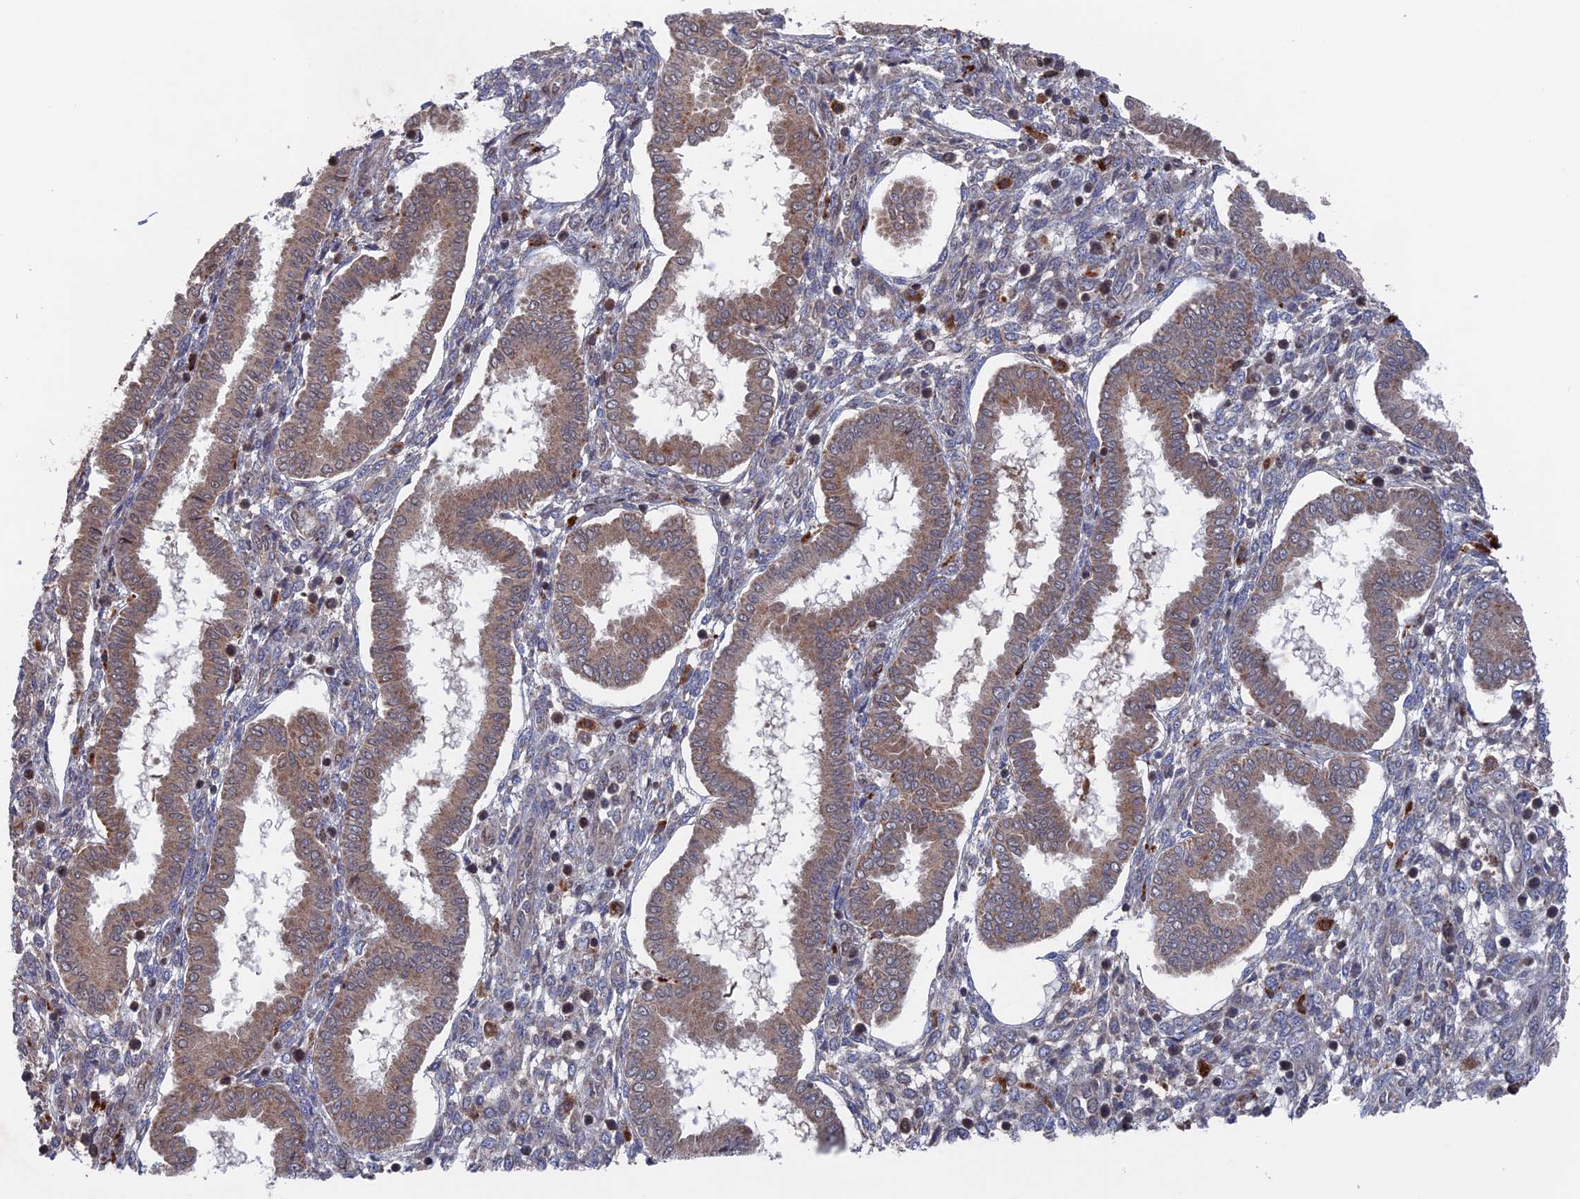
{"staining": {"intensity": "weak", "quantity": "<25%", "location": "cytoplasmic/membranous"}, "tissue": "endometrium", "cell_type": "Cells in endometrial stroma", "image_type": "normal", "snomed": [{"axis": "morphology", "description": "Normal tissue, NOS"}, {"axis": "topography", "description": "Endometrium"}], "caption": "An immunohistochemistry micrograph of unremarkable endometrium is shown. There is no staining in cells in endometrial stroma of endometrium. The staining was performed using DAB to visualize the protein expression in brown, while the nuclei were stained in blue with hematoxylin (Magnification: 20x).", "gene": "PLA2G15", "patient": {"sex": "female", "age": 24}}